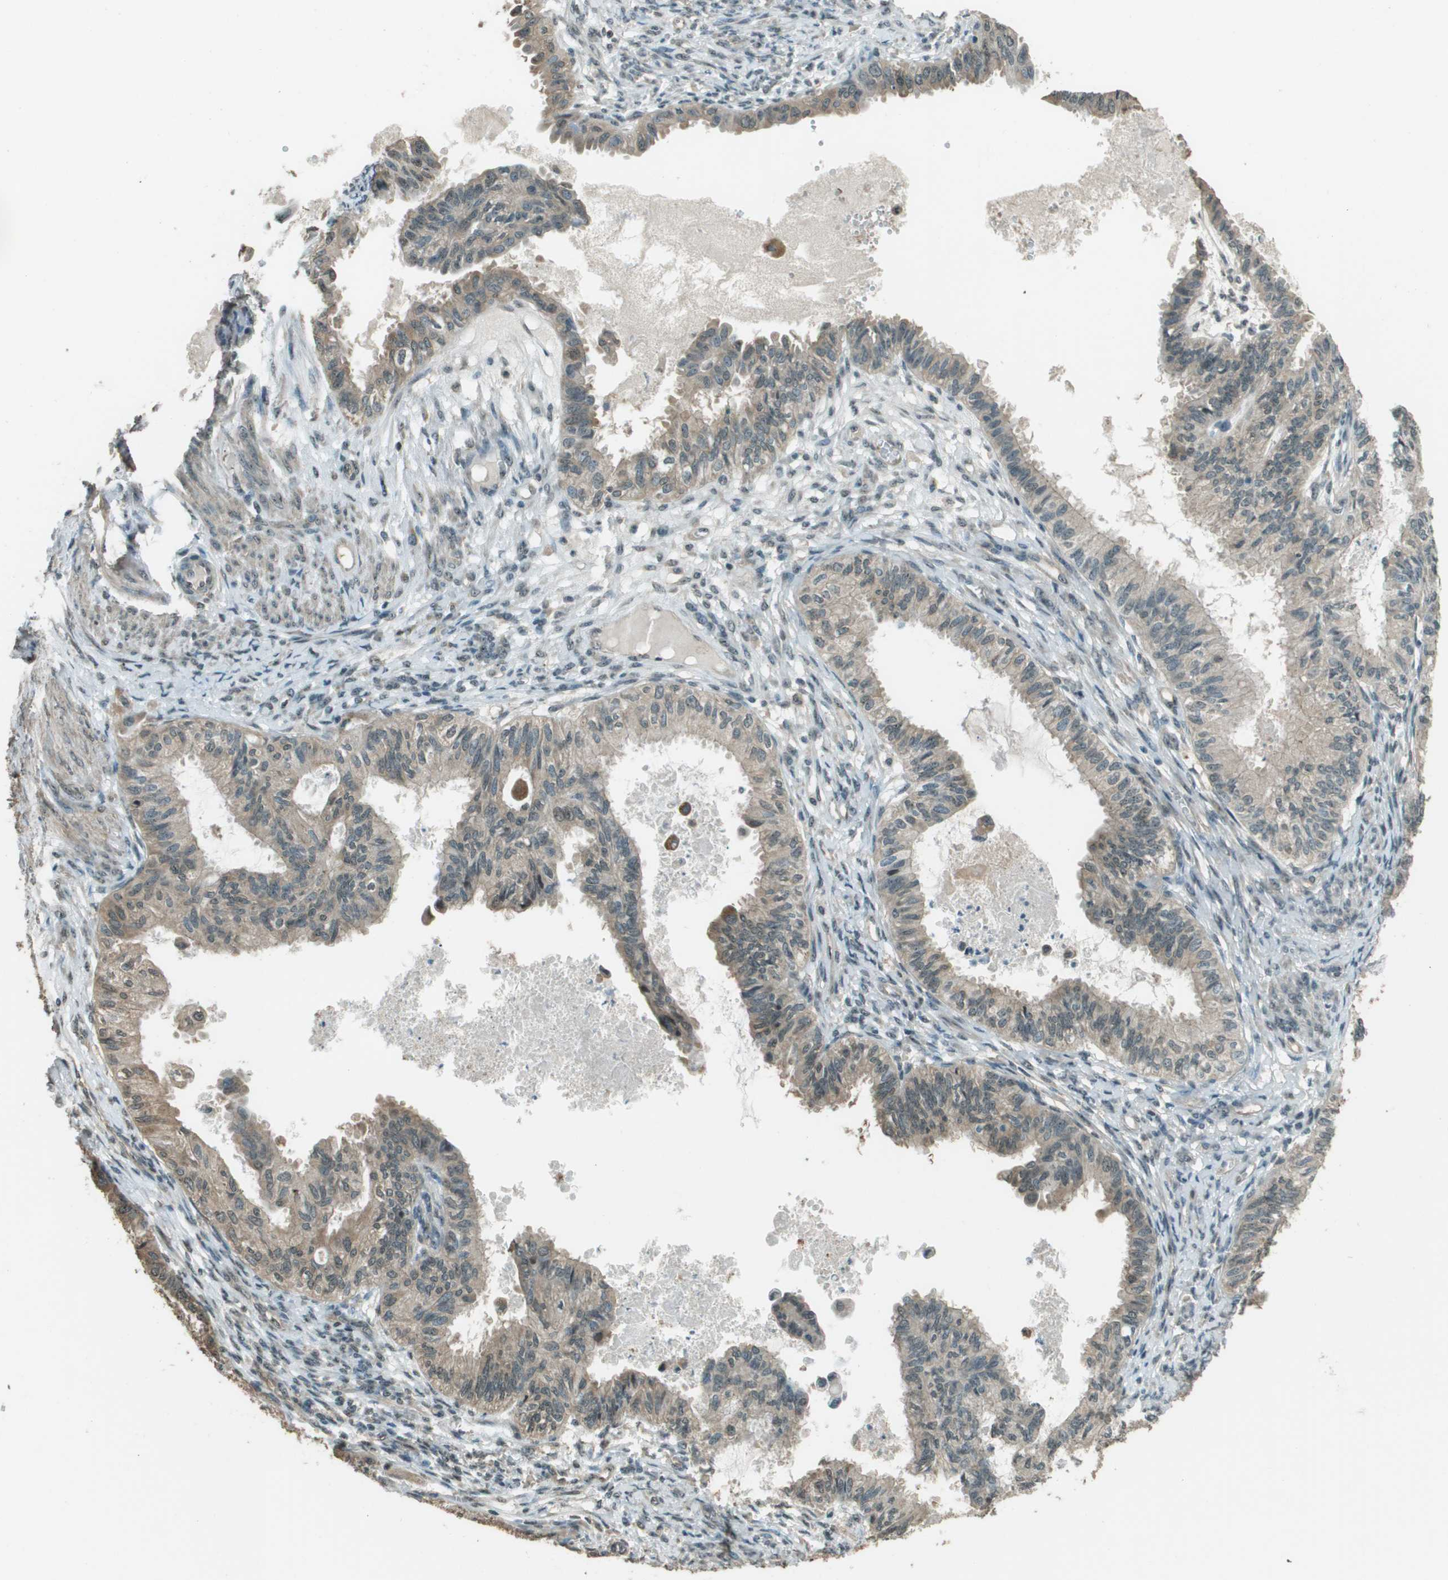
{"staining": {"intensity": "weak", "quantity": "25%-75%", "location": "cytoplasmic/membranous"}, "tissue": "cervical cancer", "cell_type": "Tumor cells", "image_type": "cancer", "snomed": [{"axis": "morphology", "description": "Normal tissue, NOS"}, {"axis": "morphology", "description": "Adenocarcinoma, NOS"}, {"axis": "topography", "description": "Cervix"}, {"axis": "topography", "description": "Endometrium"}], "caption": "Adenocarcinoma (cervical) stained with a protein marker shows weak staining in tumor cells.", "gene": "SDC3", "patient": {"sex": "female", "age": 86}}